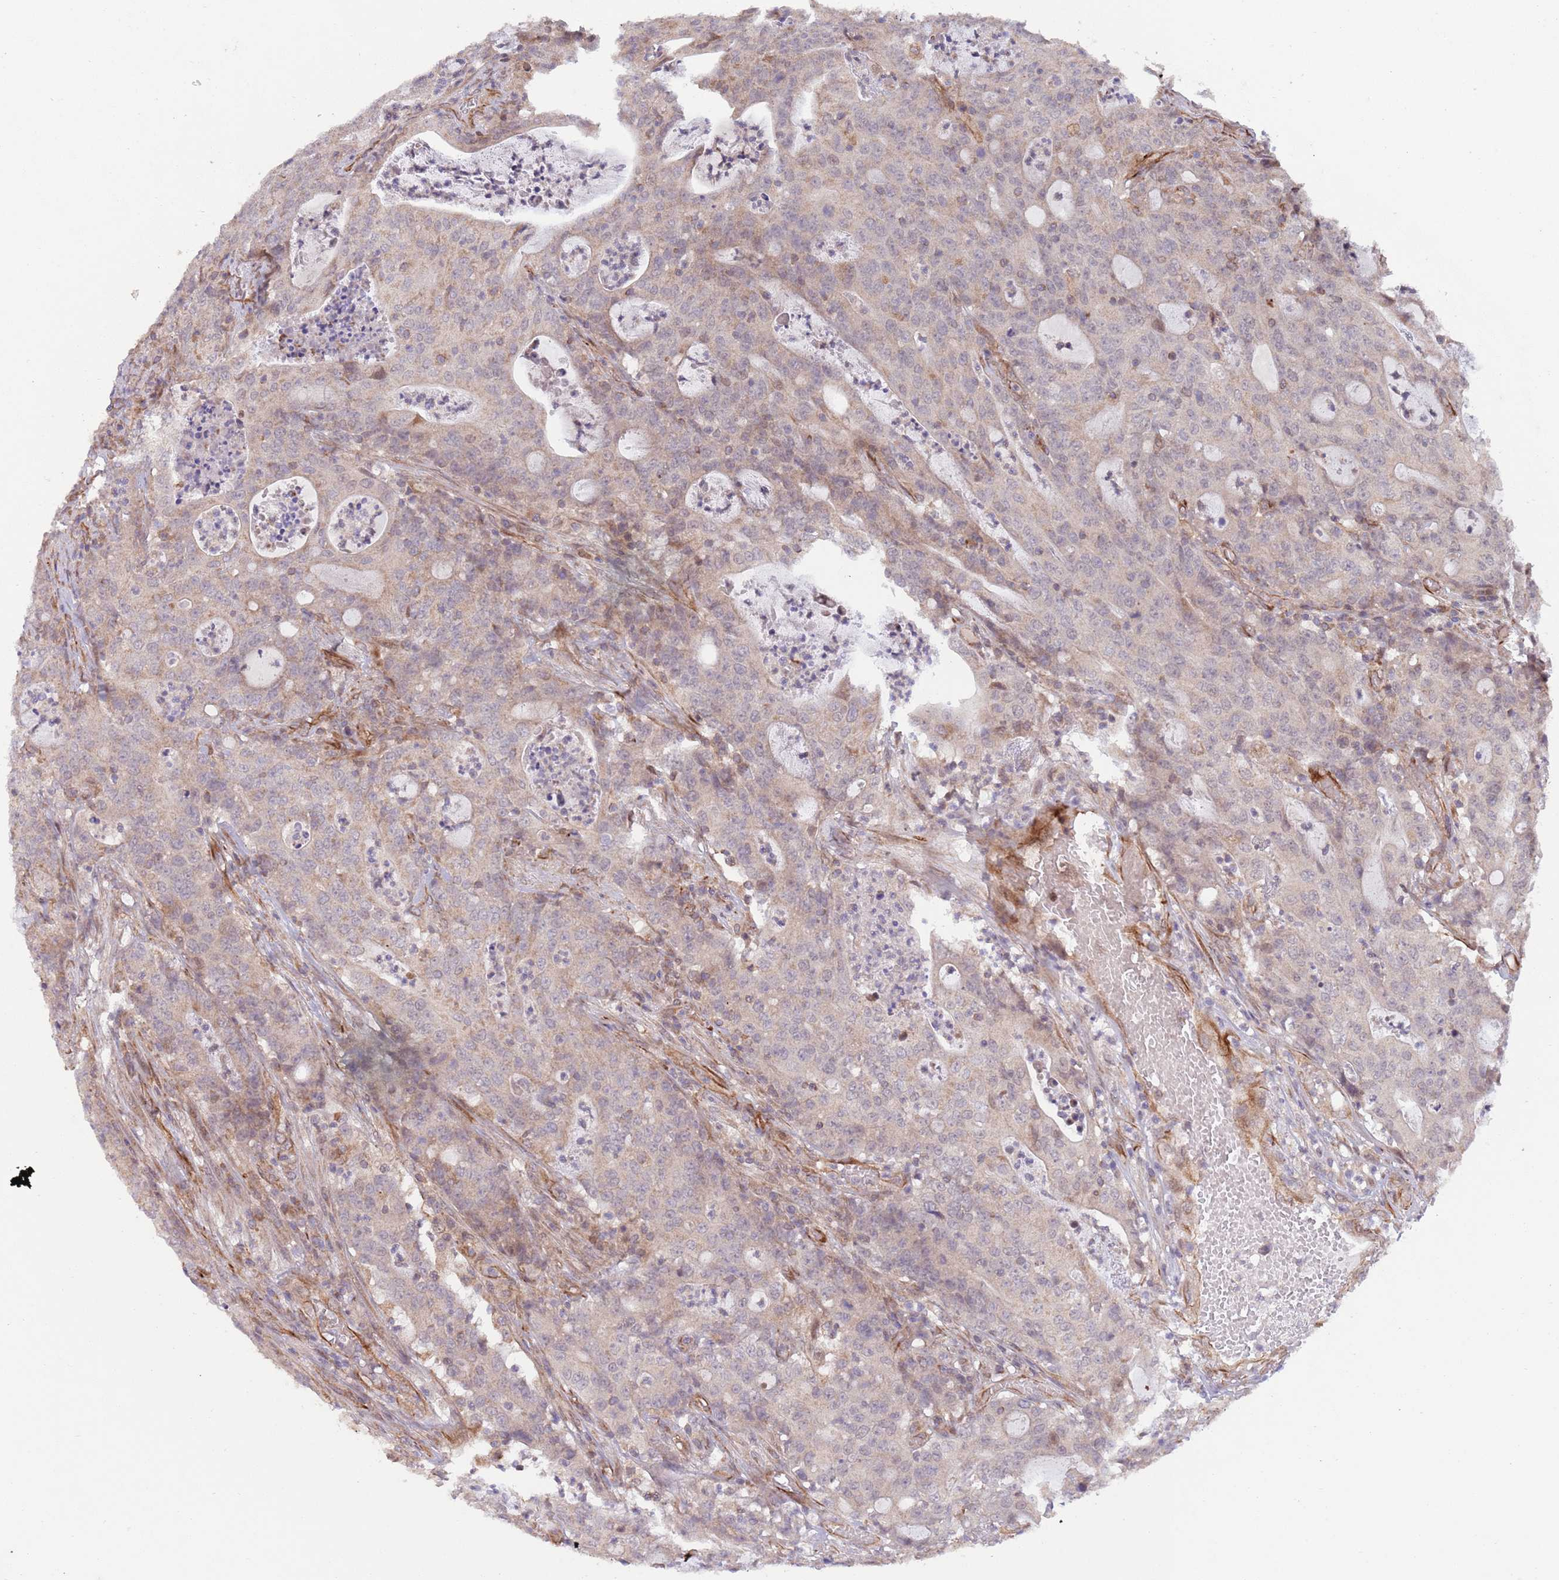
{"staining": {"intensity": "negative", "quantity": "none", "location": "none"}, "tissue": "colorectal cancer", "cell_type": "Tumor cells", "image_type": "cancer", "snomed": [{"axis": "morphology", "description": "Adenocarcinoma, NOS"}, {"axis": "topography", "description": "Colon"}], "caption": "Adenocarcinoma (colorectal) was stained to show a protein in brown. There is no significant expression in tumor cells.", "gene": "CHD9", "patient": {"sex": "male", "age": 83}}